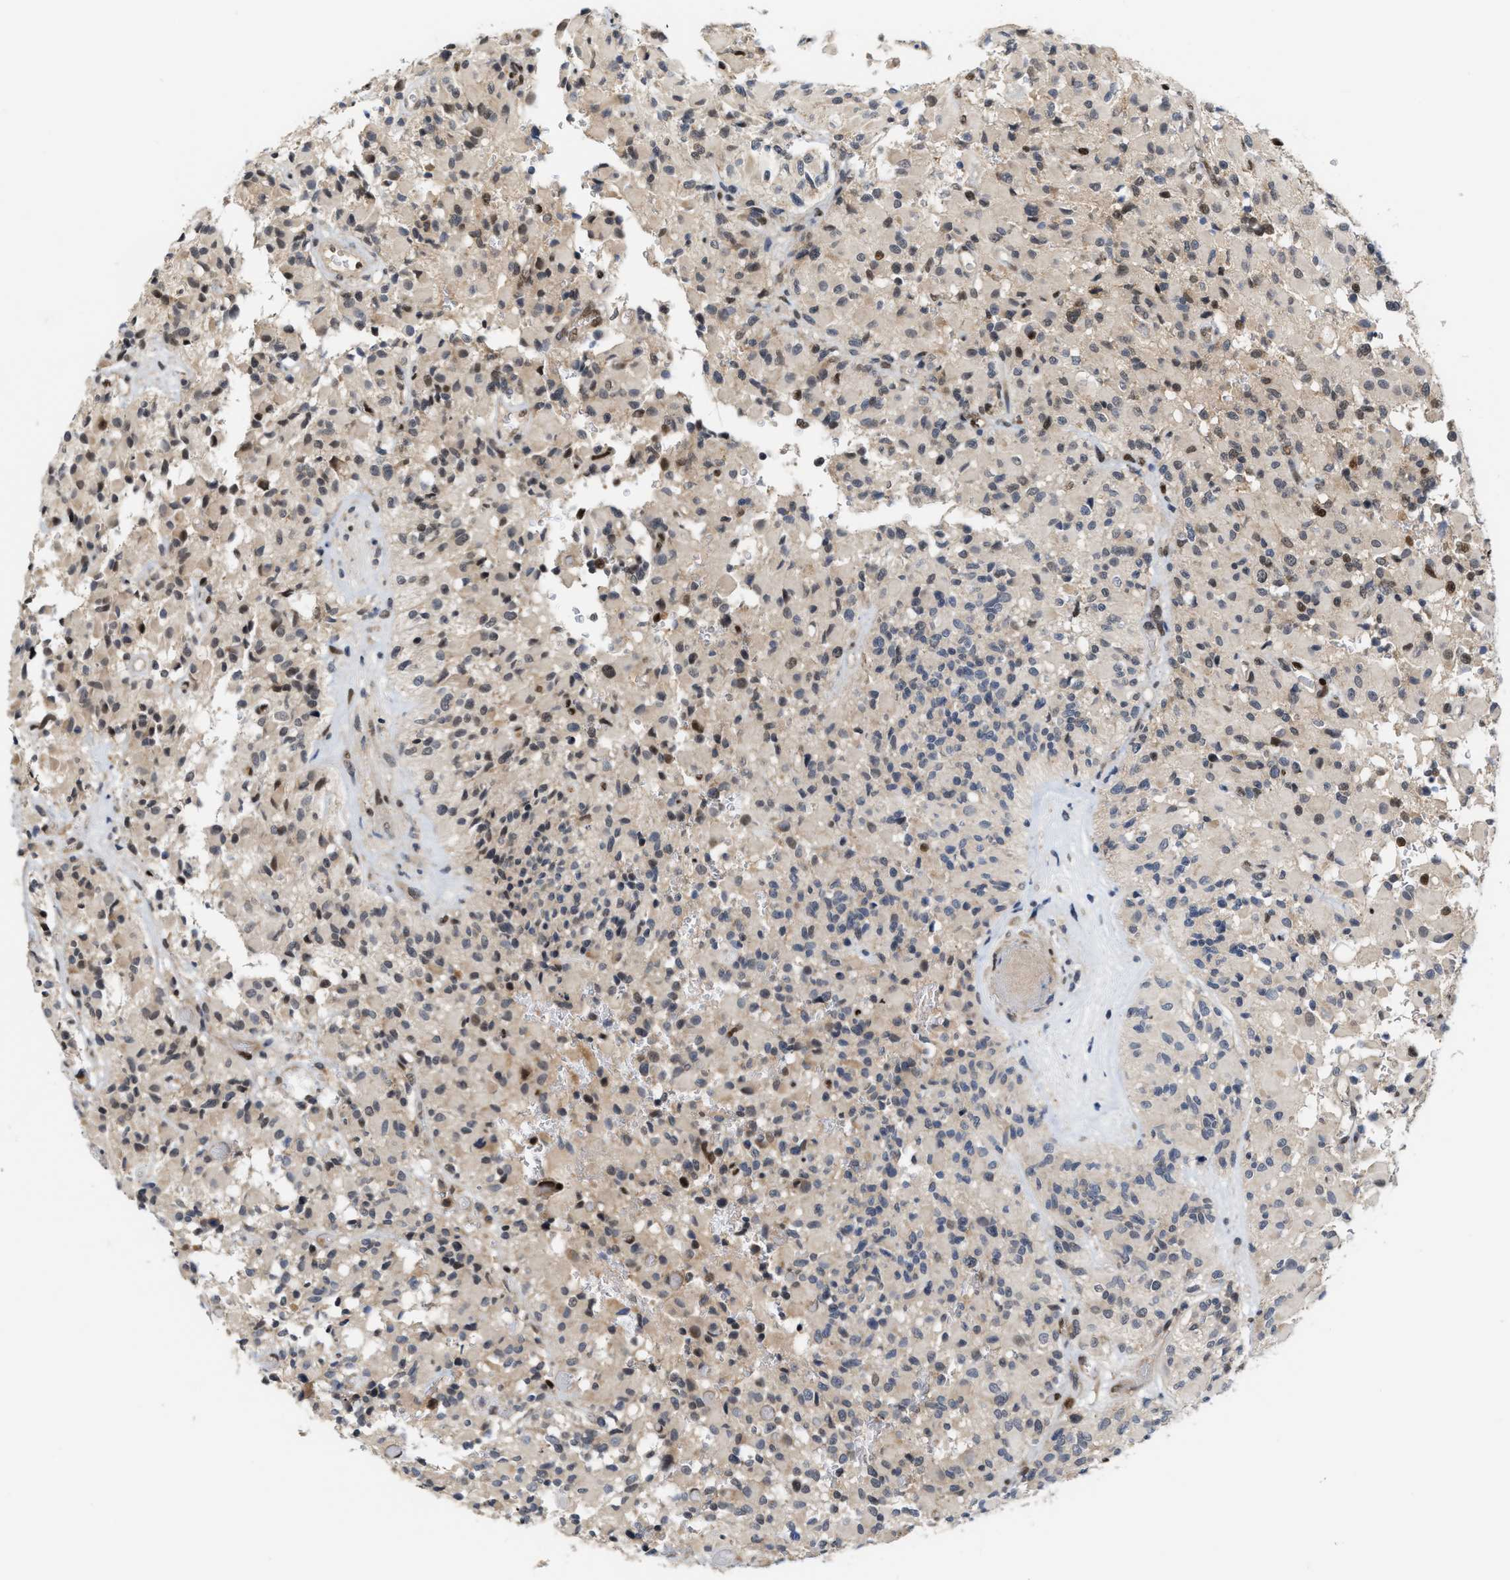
{"staining": {"intensity": "weak", "quantity": "<25%", "location": "cytoplasmic/membranous,nuclear"}, "tissue": "glioma", "cell_type": "Tumor cells", "image_type": "cancer", "snomed": [{"axis": "morphology", "description": "Glioma, malignant, High grade"}, {"axis": "topography", "description": "Brain"}], "caption": "A micrograph of human malignant glioma (high-grade) is negative for staining in tumor cells.", "gene": "TCF4", "patient": {"sex": "male", "age": 71}}